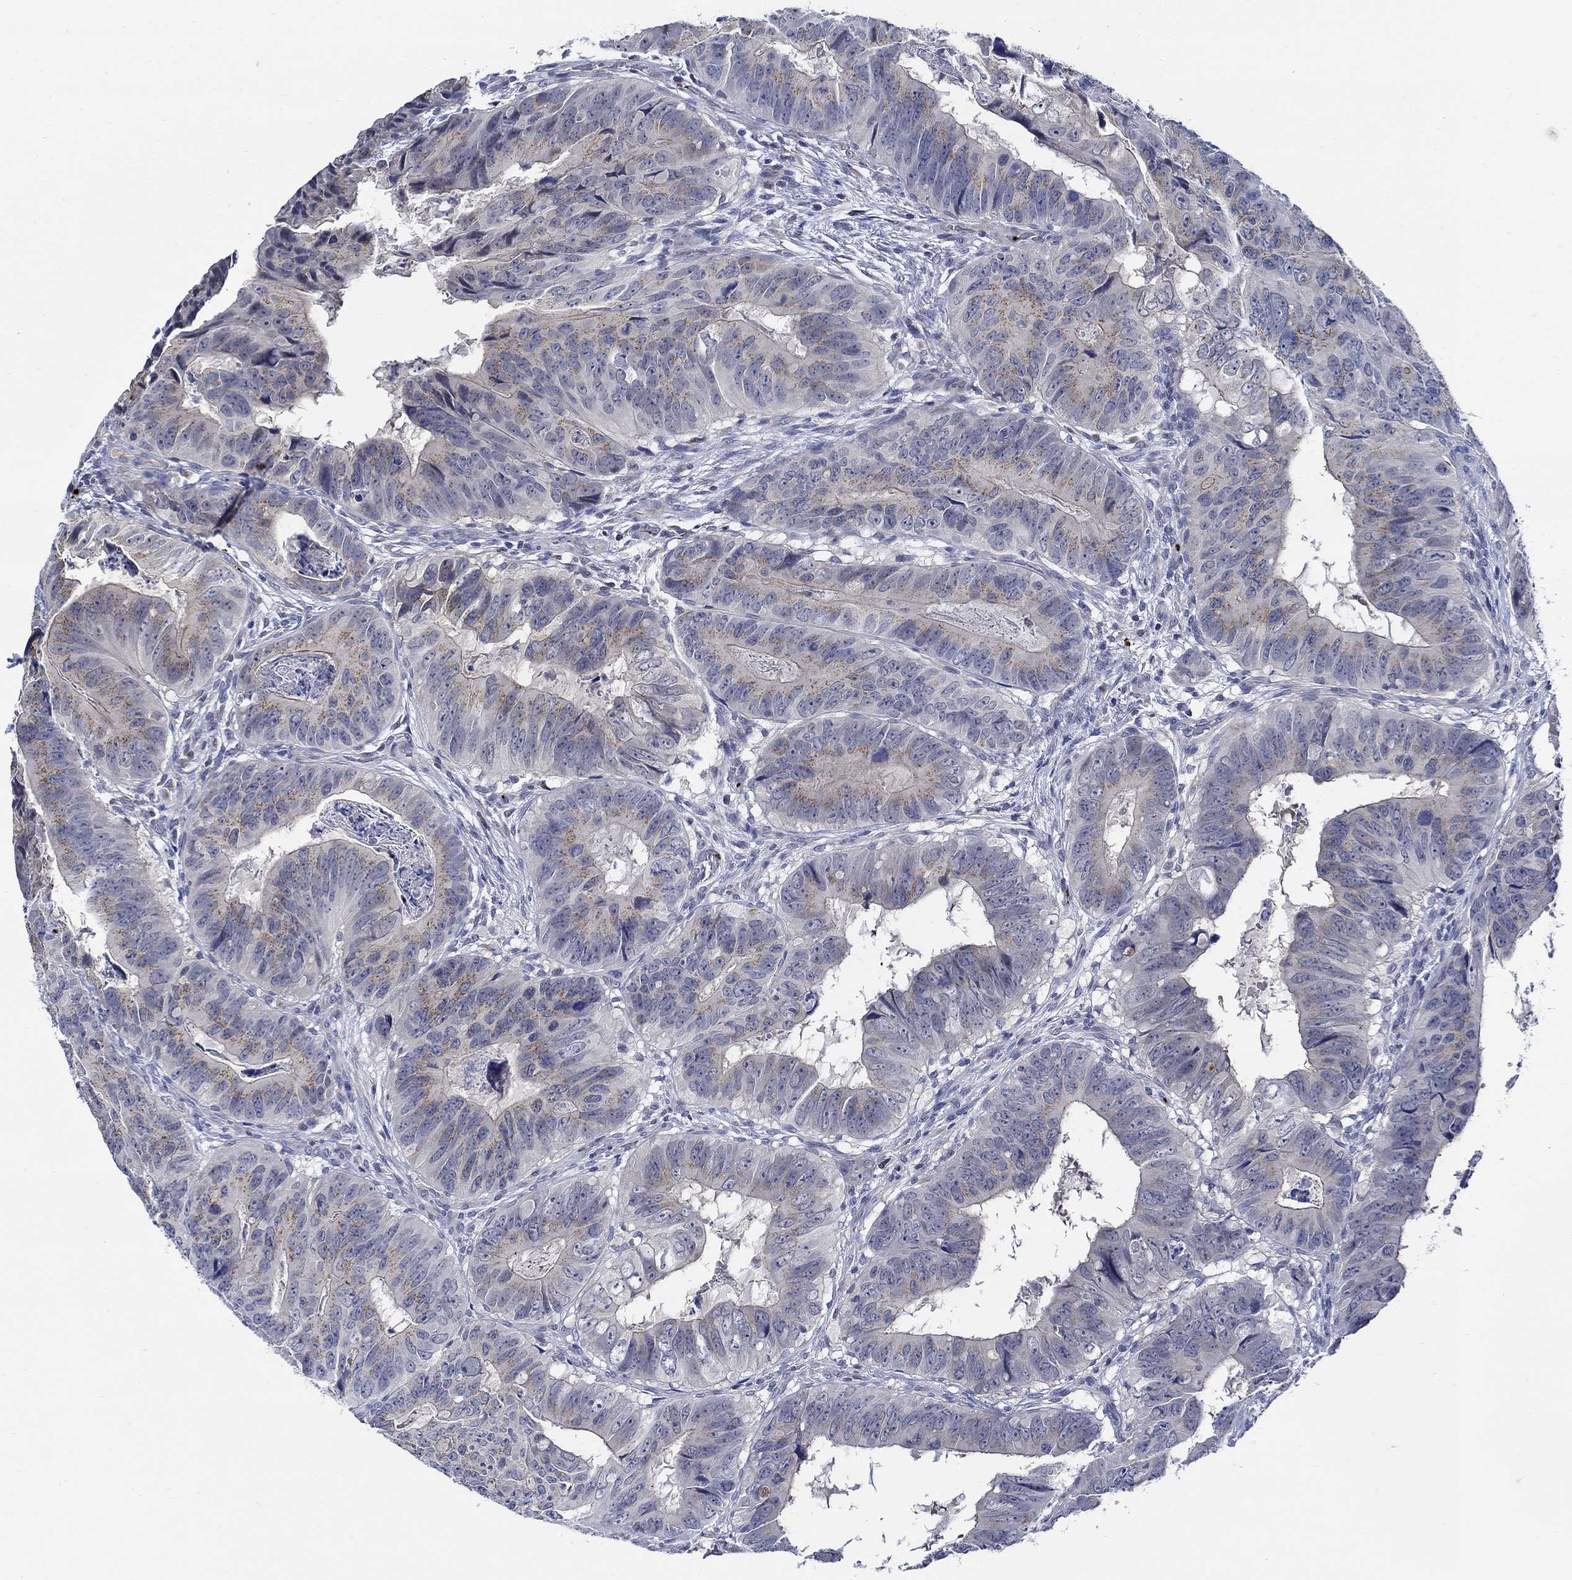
{"staining": {"intensity": "negative", "quantity": "none", "location": "none"}, "tissue": "colorectal cancer", "cell_type": "Tumor cells", "image_type": "cancer", "snomed": [{"axis": "morphology", "description": "Adenocarcinoma, NOS"}, {"axis": "topography", "description": "Colon"}], "caption": "Tumor cells are negative for brown protein staining in colorectal cancer (adenocarcinoma). The staining was performed using DAB to visualize the protein expression in brown, while the nuclei were stained in blue with hematoxylin (Magnification: 20x).", "gene": "ALOX12", "patient": {"sex": "male", "age": 79}}